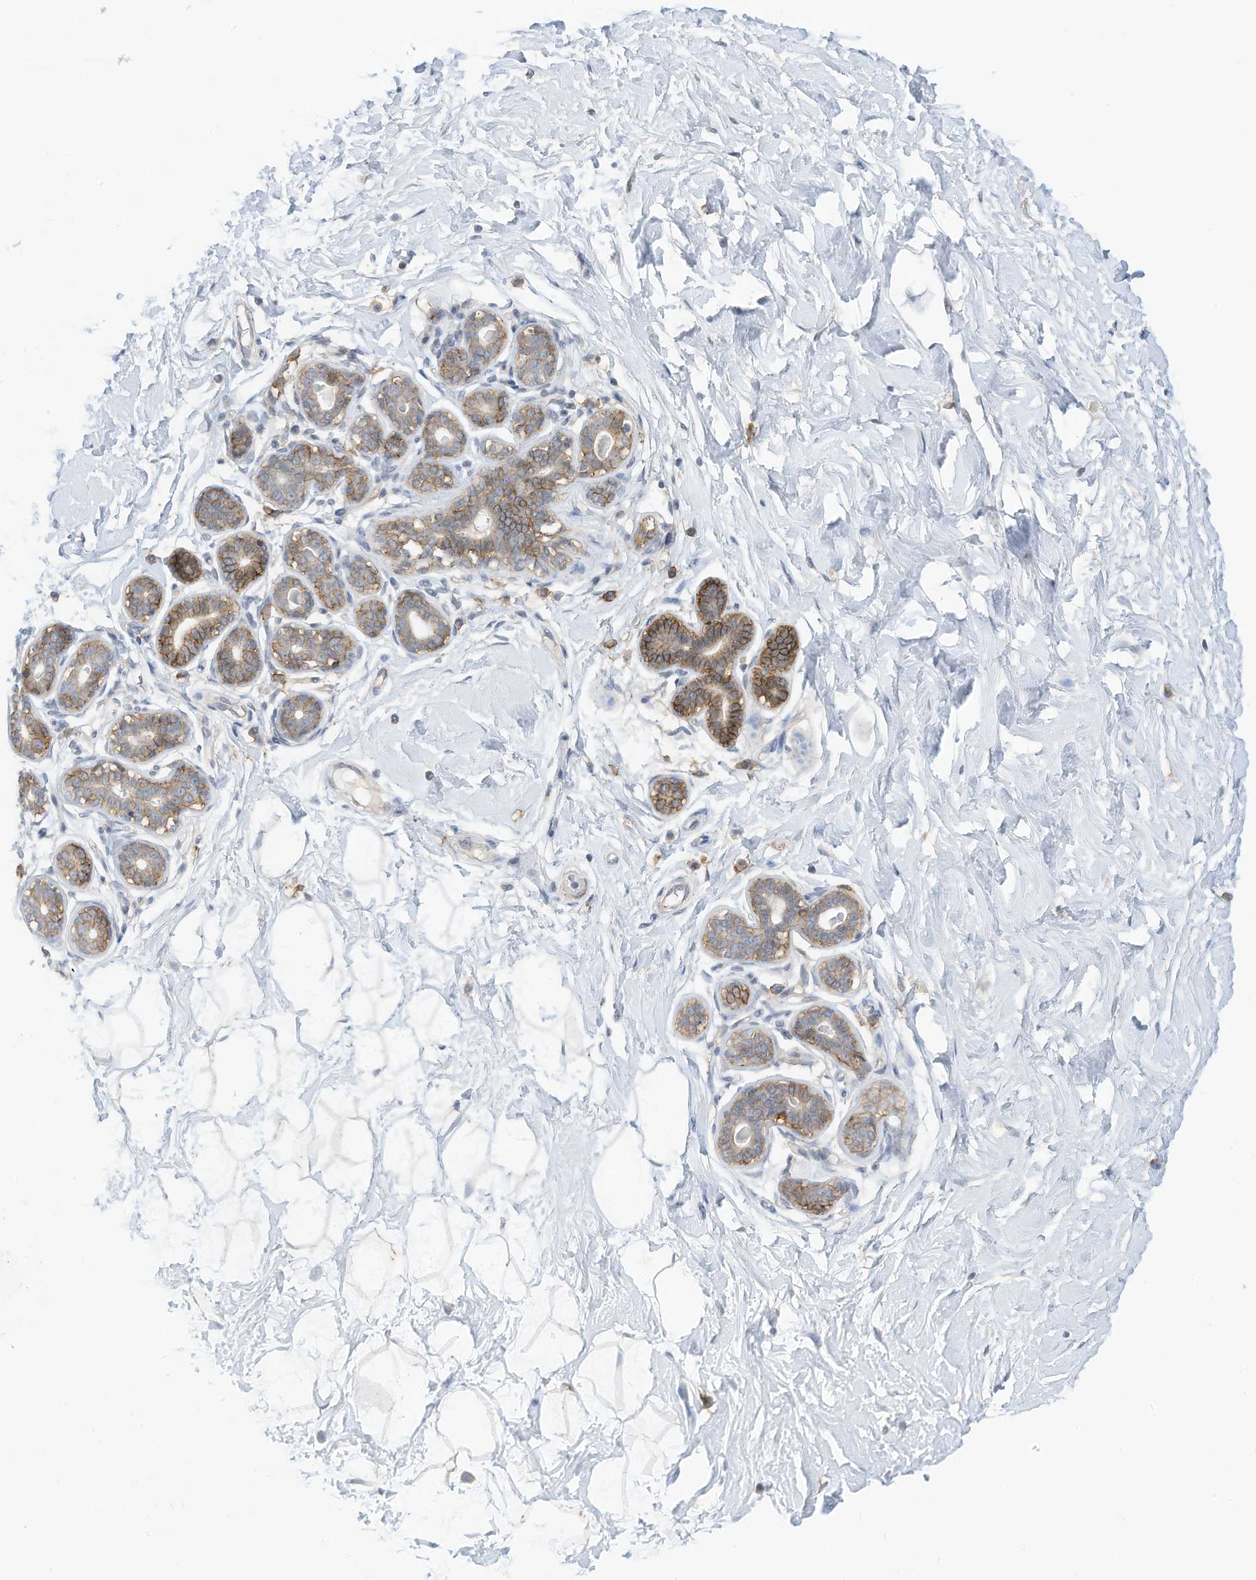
{"staining": {"intensity": "negative", "quantity": "none", "location": "none"}, "tissue": "breast", "cell_type": "Adipocytes", "image_type": "normal", "snomed": [{"axis": "morphology", "description": "Normal tissue, NOS"}, {"axis": "morphology", "description": "Adenoma, NOS"}, {"axis": "topography", "description": "Breast"}], "caption": "A photomicrograph of human breast is negative for staining in adipocytes. (DAB IHC visualized using brightfield microscopy, high magnification).", "gene": "SLC1A5", "patient": {"sex": "female", "age": 23}}